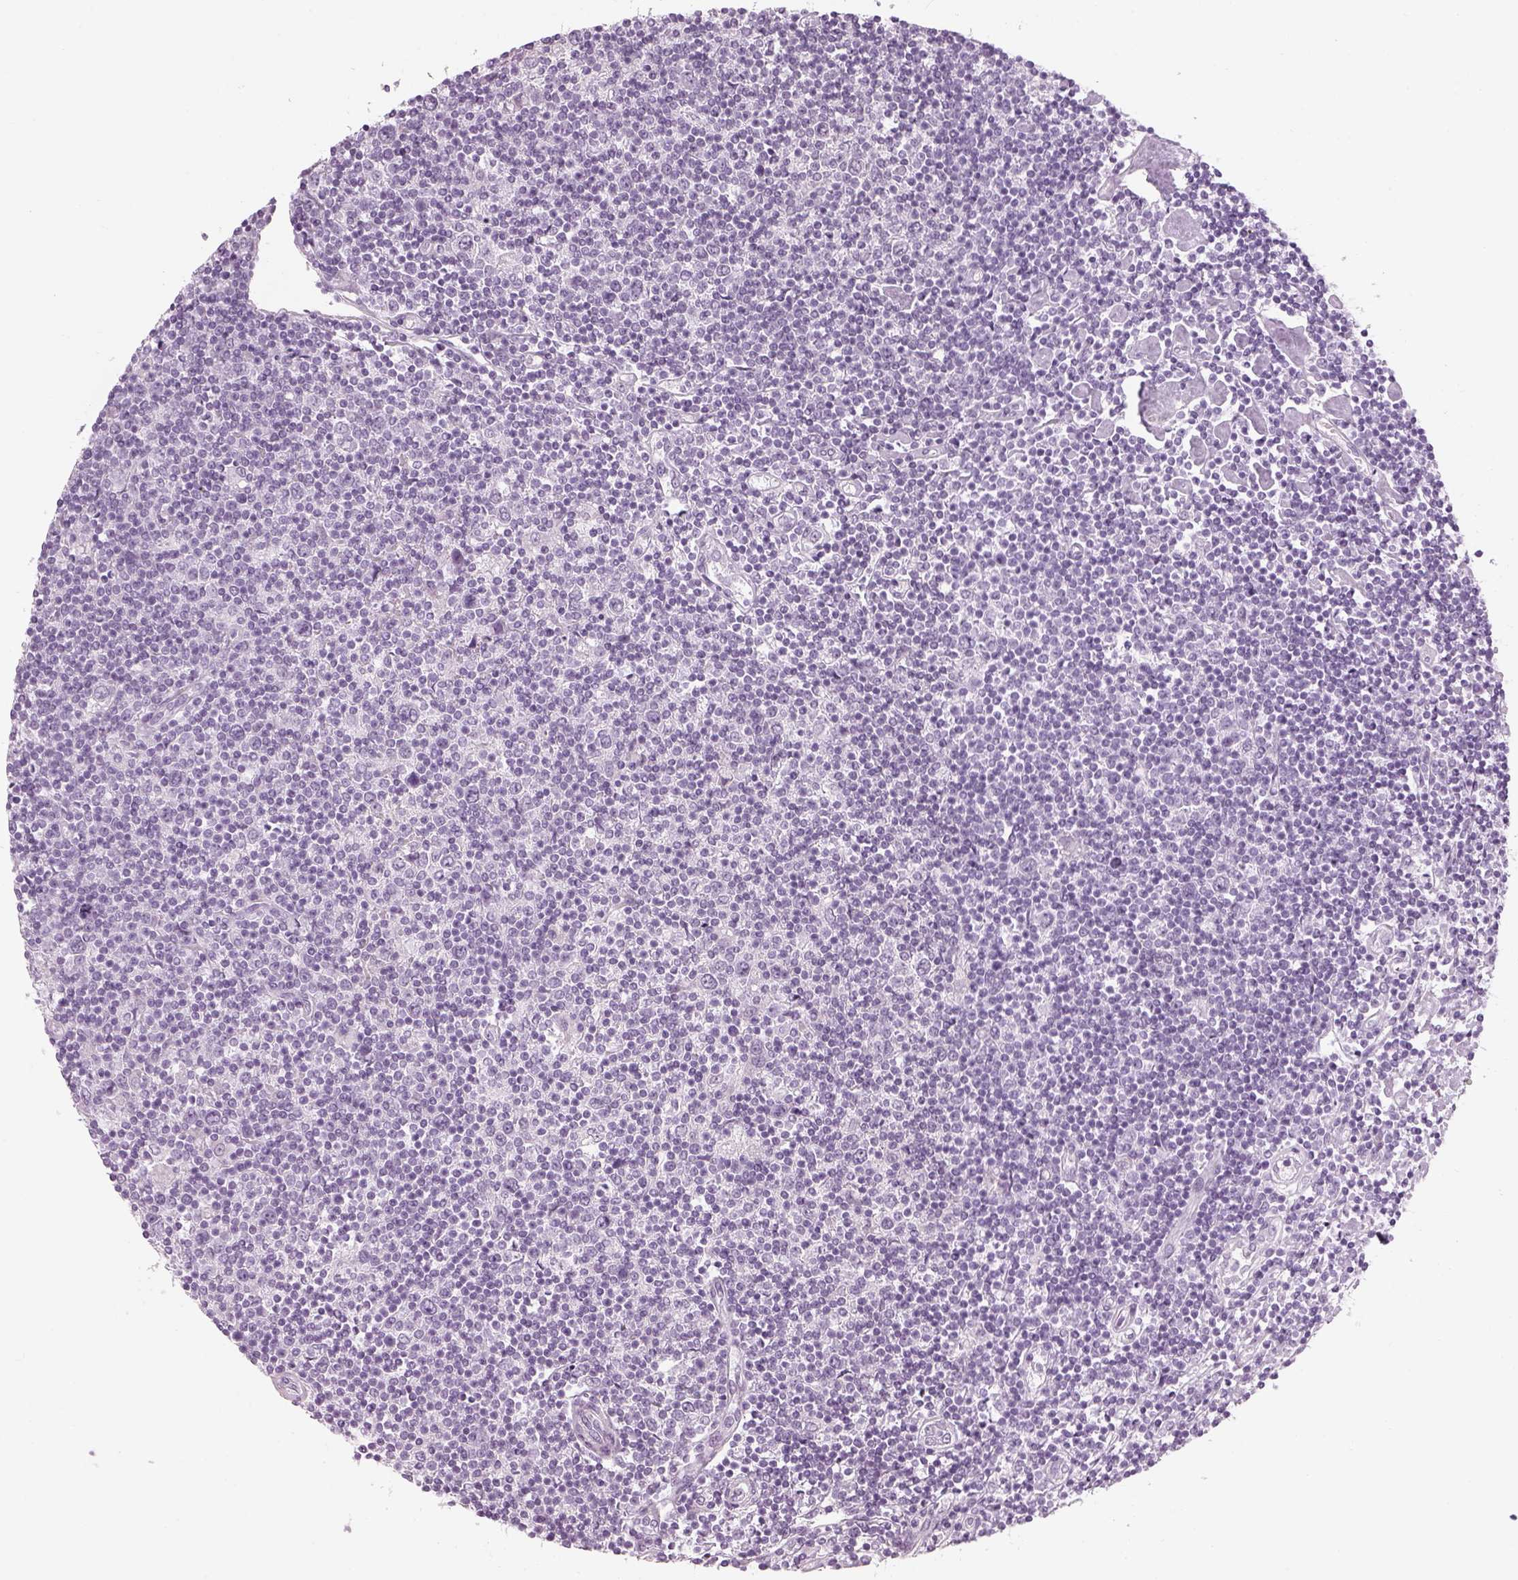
{"staining": {"intensity": "negative", "quantity": "none", "location": "none"}, "tissue": "lymphoma", "cell_type": "Tumor cells", "image_type": "cancer", "snomed": [{"axis": "morphology", "description": "Hodgkin's disease, NOS"}, {"axis": "topography", "description": "Lymph node"}], "caption": "DAB immunohistochemical staining of lymphoma demonstrates no significant expression in tumor cells.", "gene": "SAG", "patient": {"sex": "male", "age": 40}}